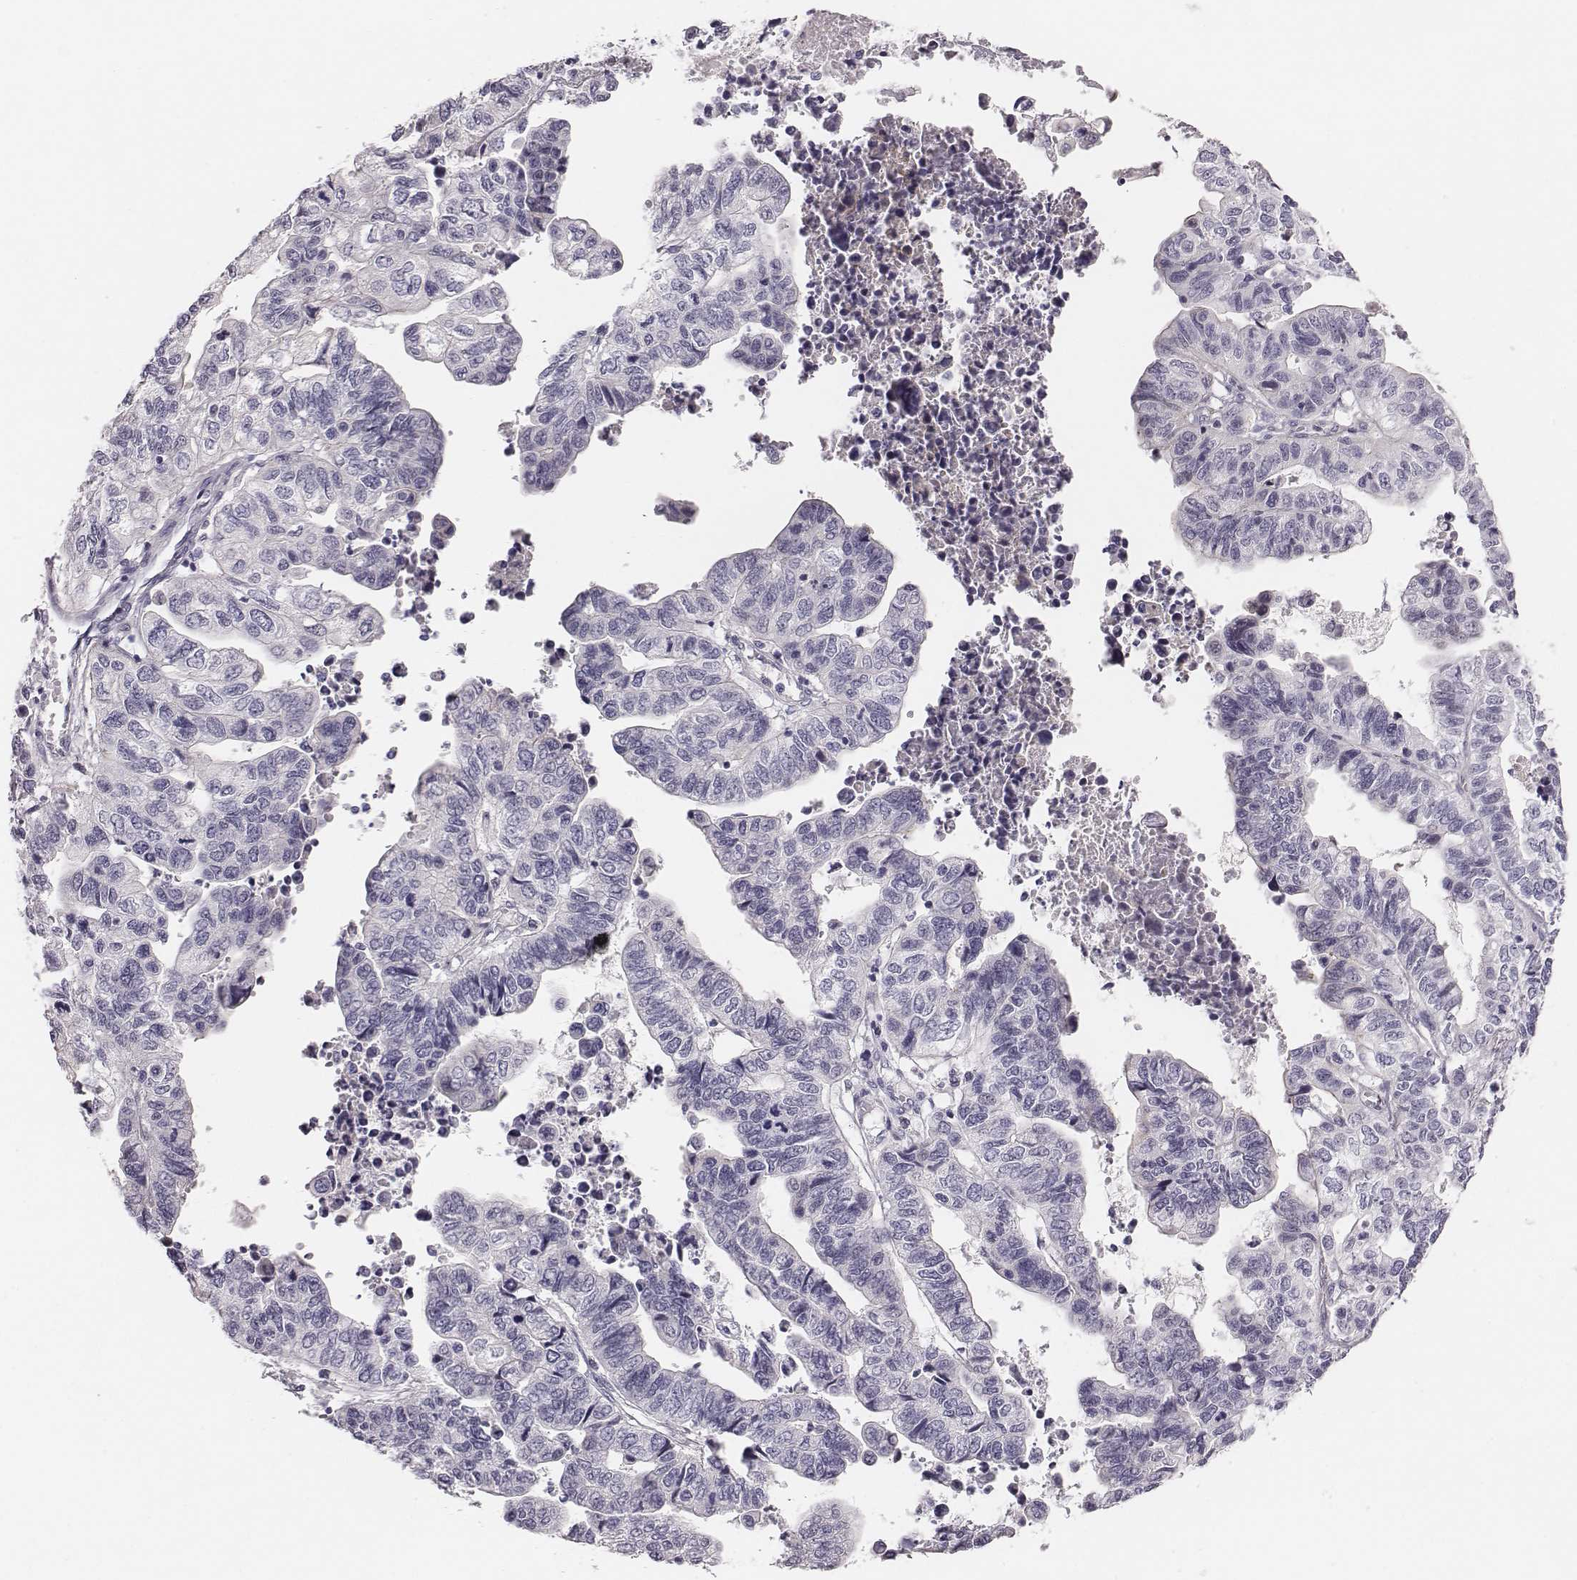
{"staining": {"intensity": "negative", "quantity": "none", "location": "none"}, "tissue": "stomach cancer", "cell_type": "Tumor cells", "image_type": "cancer", "snomed": [{"axis": "morphology", "description": "Adenocarcinoma, NOS"}, {"axis": "topography", "description": "Stomach, upper"}], "caption": "Stomach adenocarcinoma stained for a protein using IHC exhibits no staining tumor cells.", "gene": "CACNG4", "patient": {"sex": "female", "age": 67}}